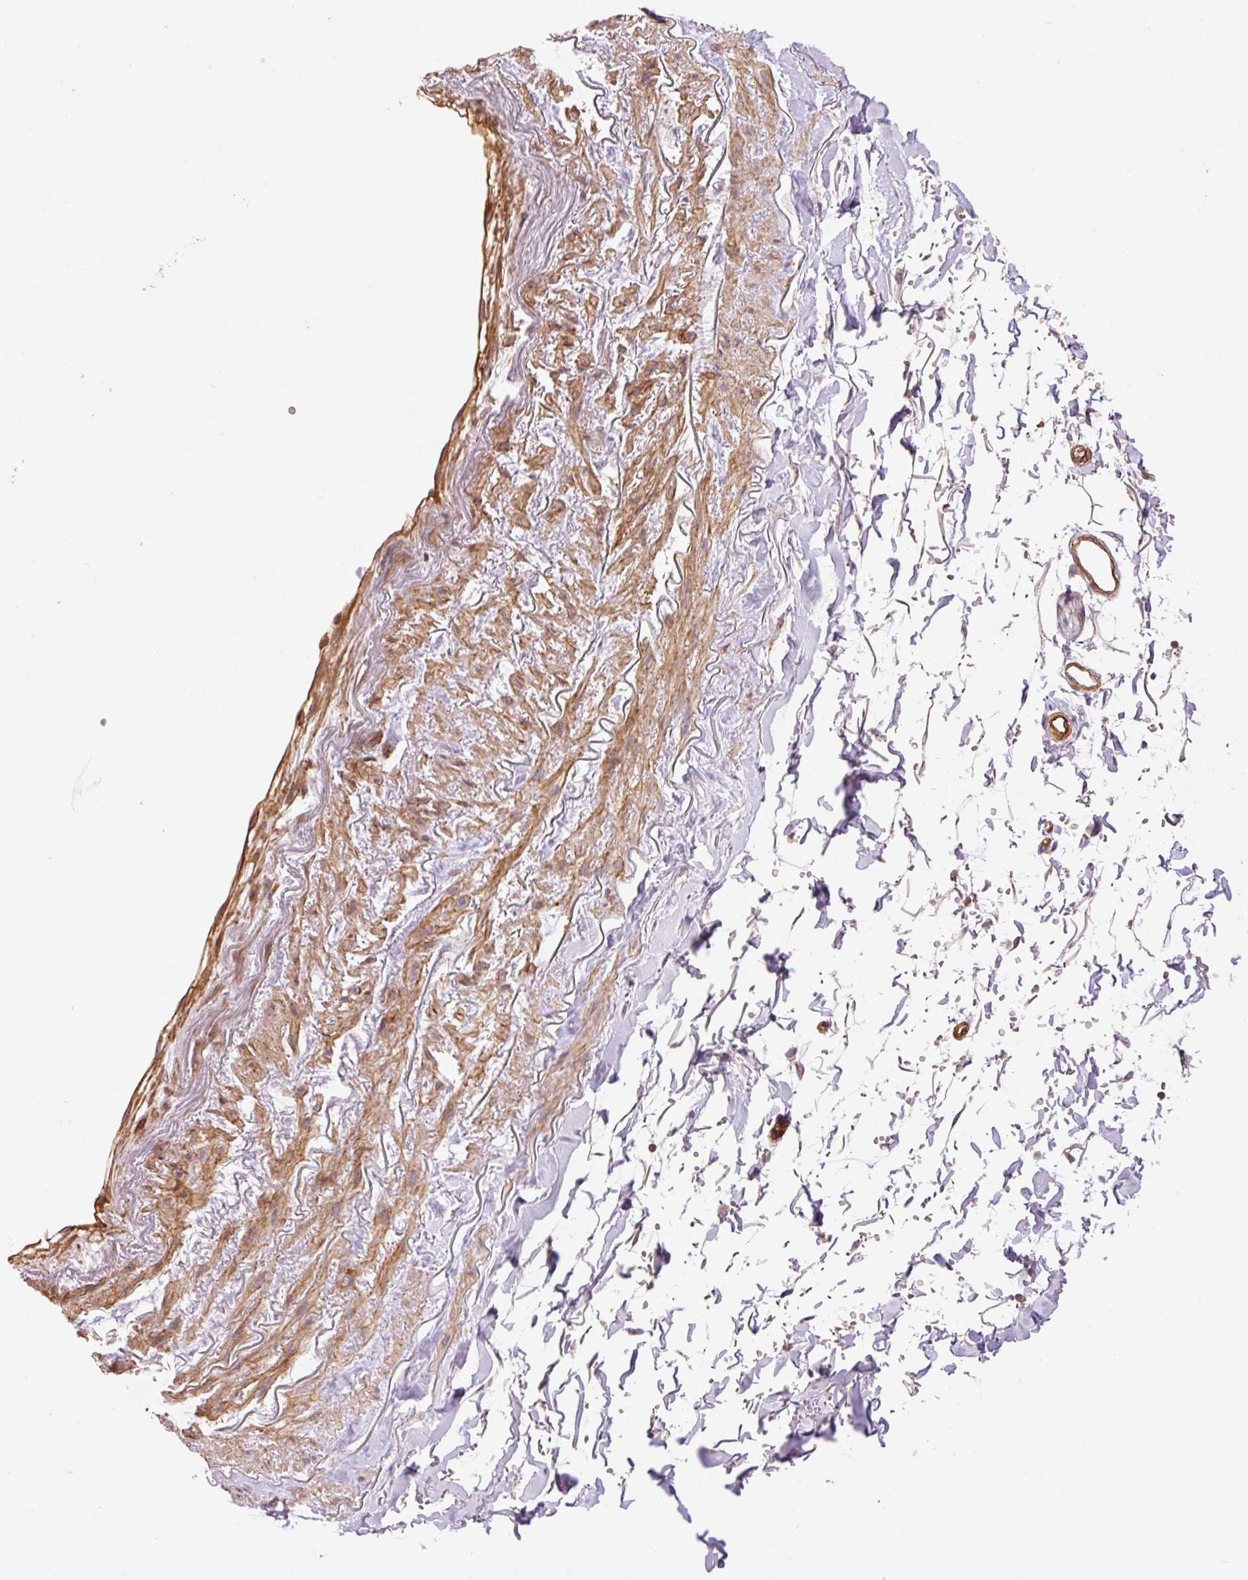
{"staining": {"intensity": "negative", "quantity": "none", "location": "none"}, "tissue": "adipose tissue", "cell_type": "Adipocytes", "image_type": "normal", "snomed": [{"axis": "morphology", "description": "Normal tissue, NOS"}, {"axis": "topography", "description": "Cartilage tissue"}, {"axis": "topography", "description": "Bronchus"}, {"axis": "topography", "description": "Peripheral nerve tissue"}], "caption": "IHC of normal human adipose tissue exhibits no staining in adipocytes. The staining was performed using DAB to visualize the protein expression in brown, while the nuclei were stained in blue with hematoxylin (Magnification: 20x).", "gene": "PPP1R1B", "patient": {"sex": "female", "age": 59}}